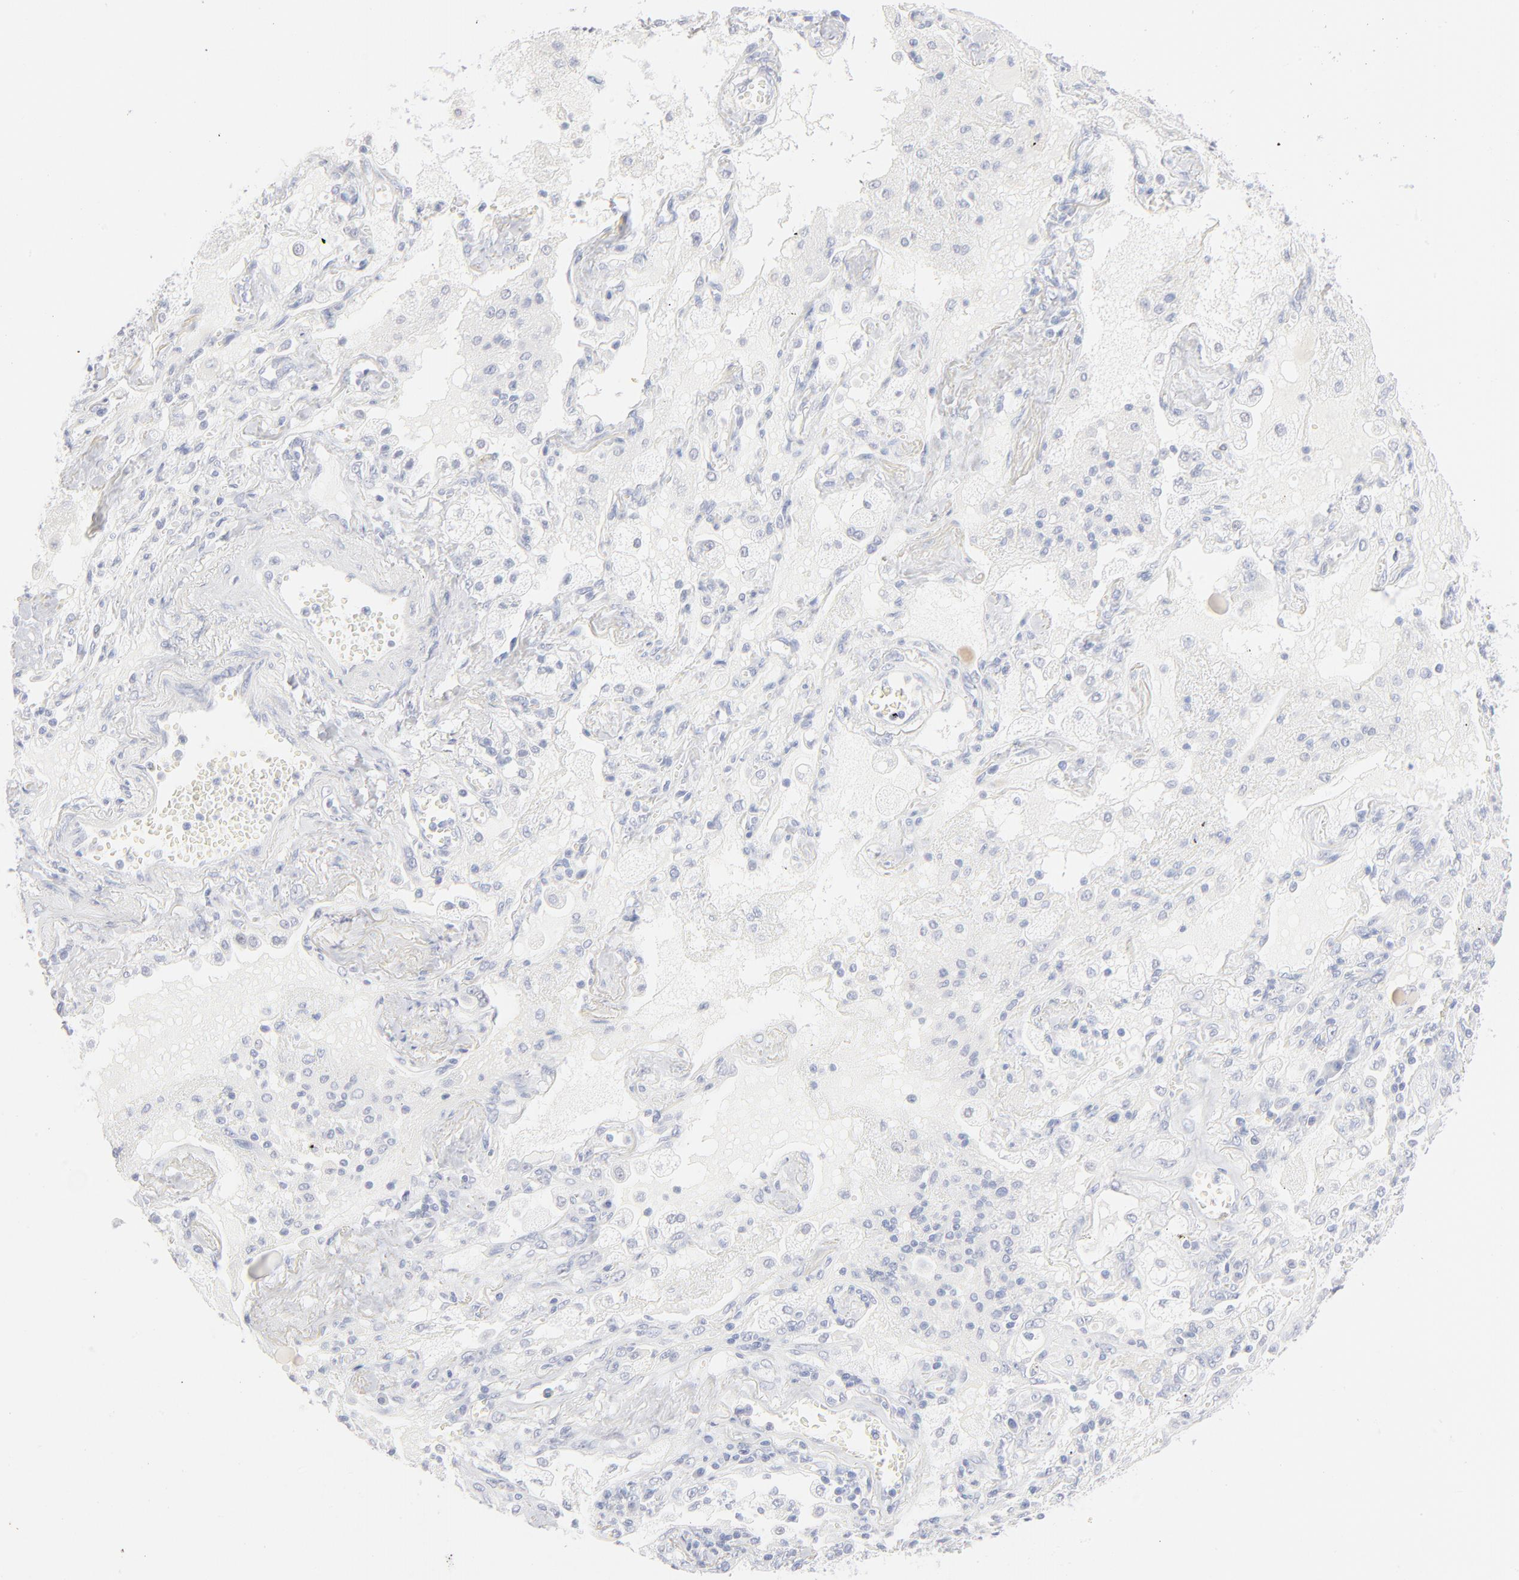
{"staining": {"intensity": "negative", "quantity": "none", "location": "none"}, "tissue": "lung cancer", "cell_type": "Tumor cells", "image_type": "cancer", "snomed": [{"axis": "morphology", "description": "Squamous cell carcinoma, NOS"}, {"axis": "topography", "description": "Lung"}], "caption": "Tumor cells are negative for protein expression in human lung cancer (squamous cell carcinoma). Brightfield microscopy of immunohistochemistry (IHC) stained with DAB (3,3'-diaminobenzidine) (brown) and hematoxylin (blue), captured at high magnification.", "gene": "ONECUT1", "patient": {"sex": "female", "age": 76}}